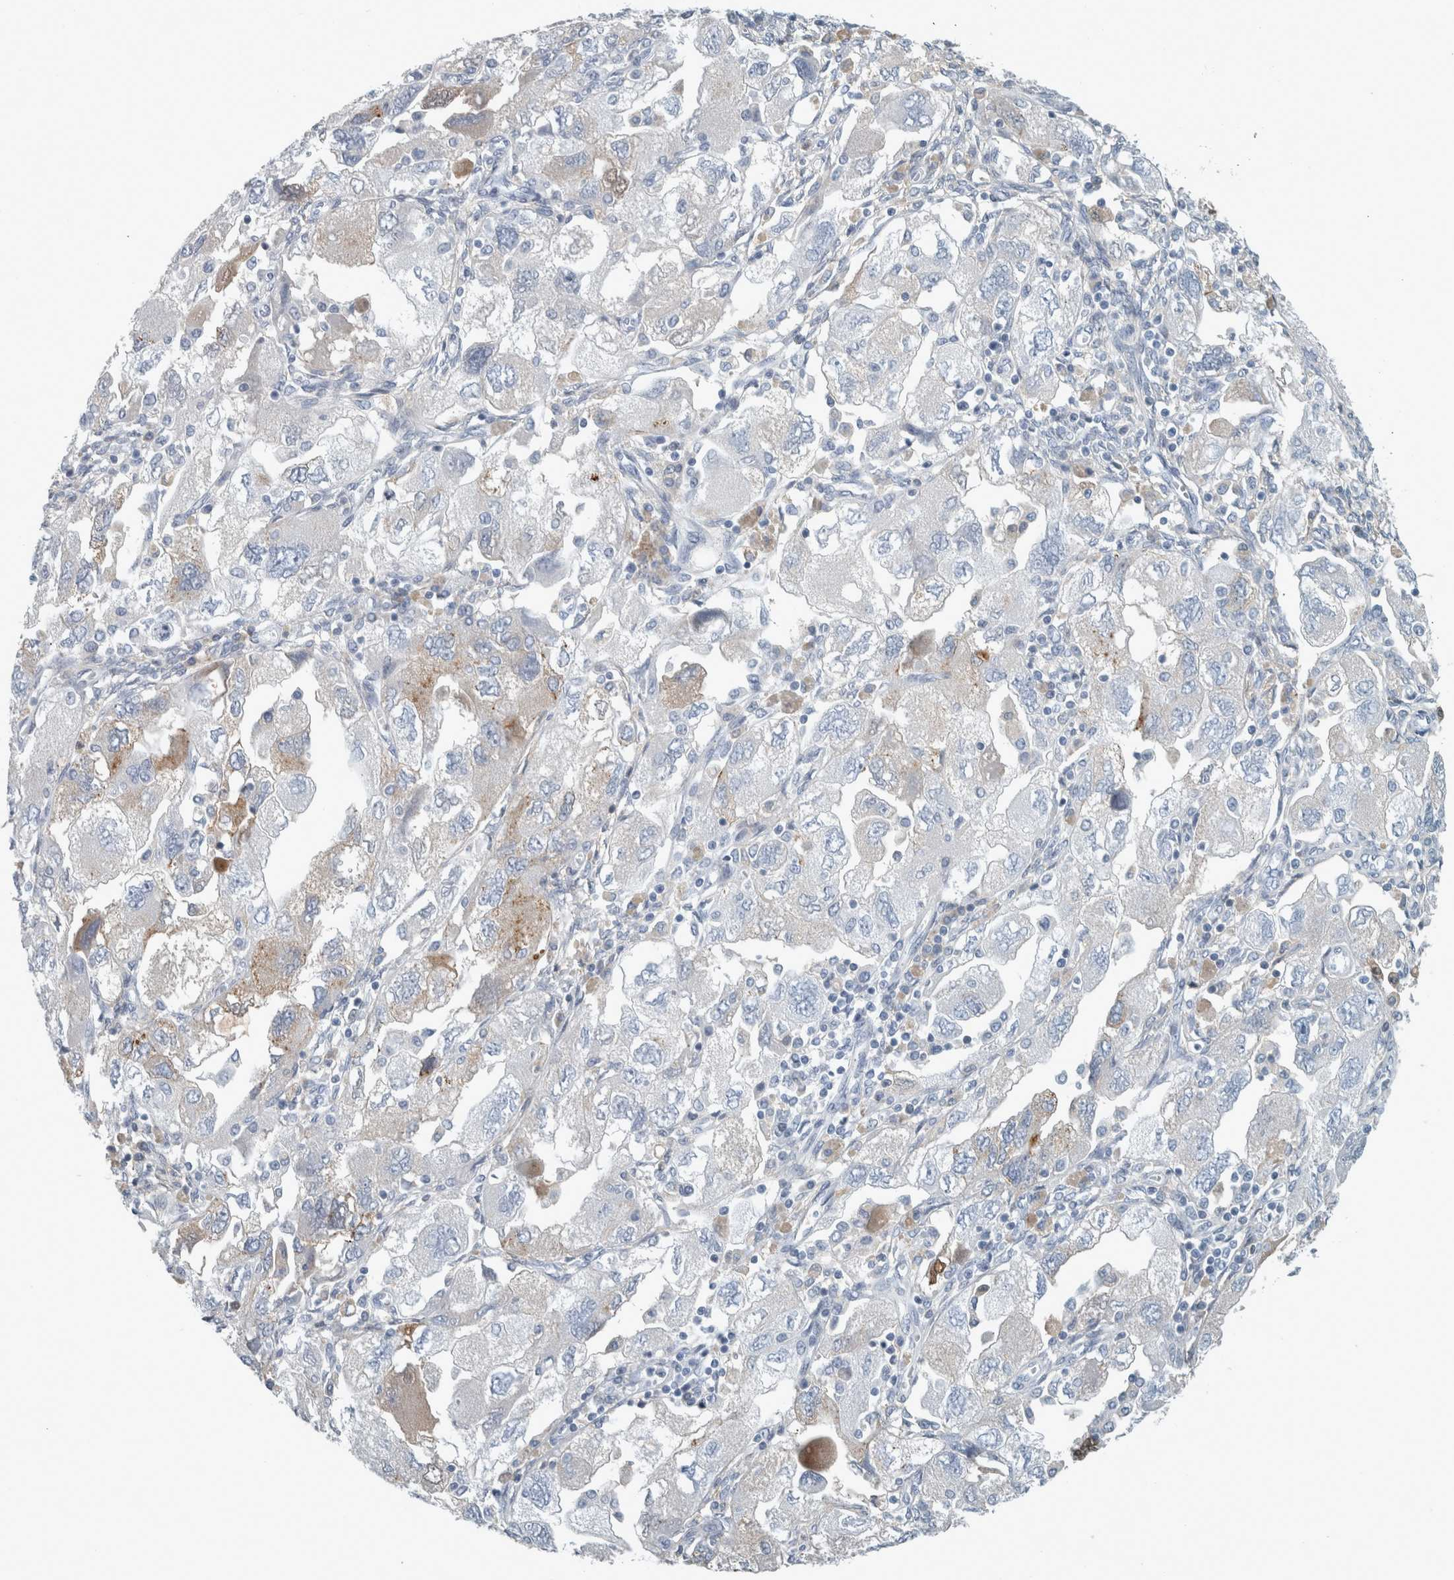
{"staining": {"intensity": "weak", "quantity": "<25%", "location": "cytoplasmic/membranous"}, "tissue": "ovarian cancer", "cell_type": "Tumor cells", "image_type": "cancer", "snomed": [{"axis": "morphology", "description": "Carcinoma, NOS"}, {"axis": "morphology", "description": "Cystadenocarcinoma, serous, NOS"}, {"axis": "topography", "description": "Ovary"}], "caption": "Human ovarian carcinoma stained for a protein using IHC shows no positivity in tumor cells.", "gene": "CHL1", "patient": {"sex": "female", "age": 69}}